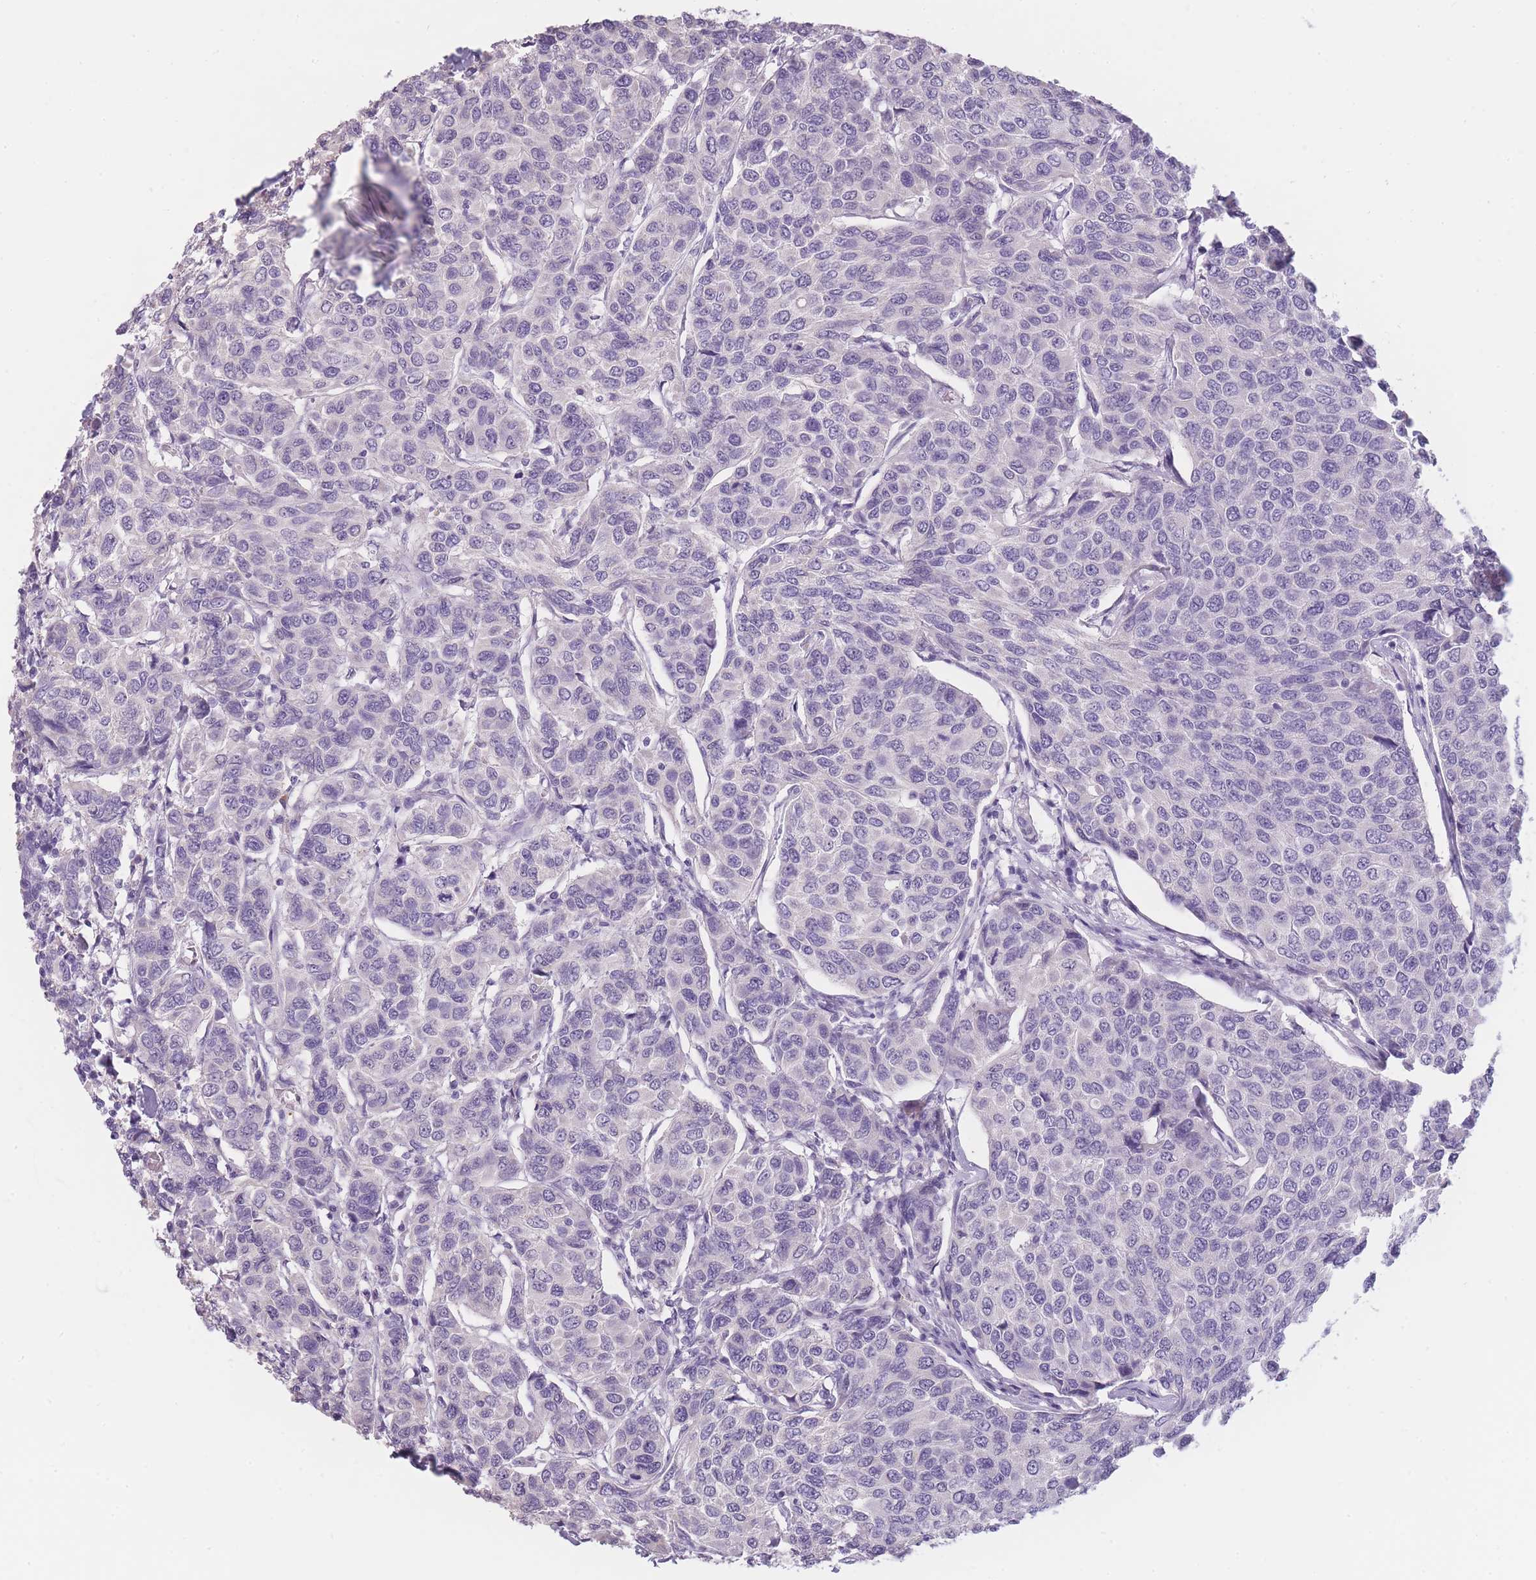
{"staining": {"intensity": "negative", "quantity": "none", "location": "none"}, "tissue": "breast cancer", "cell_type": "Tumor cells", "image_type": "cancer", "snomed": [{"axis": "morphology", "description": "Duct carcinoma"}, {"axis": "topography", "description": "Breast"}], "caption": "Human intraductal carcinoma (breast) stained for a protein using immunohistochemistry (IHC) demonstrates no positivity in tumor cells.", "gene": "TMEM236", "patient": {"sex": "female", "age": 55}}